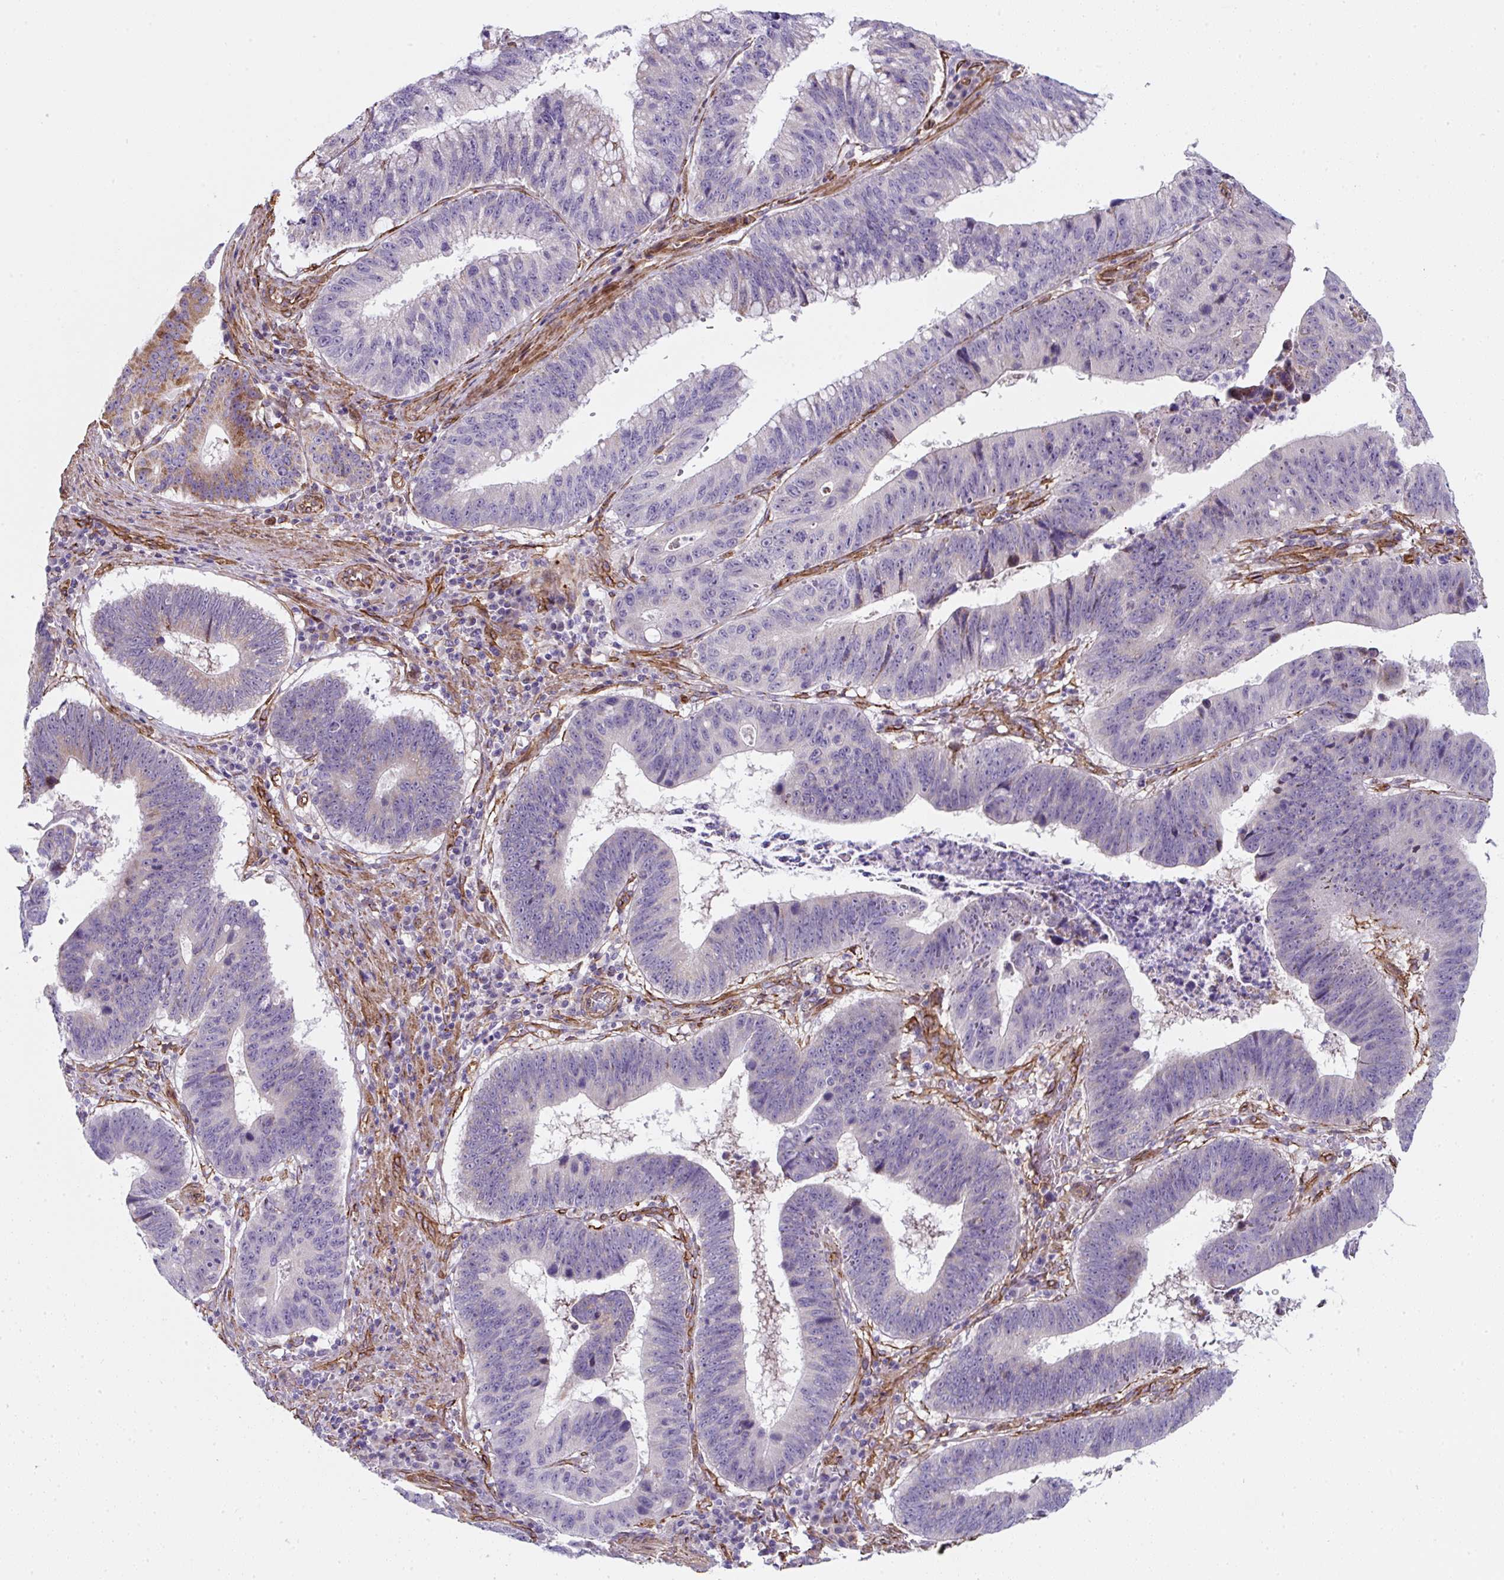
{"staining": {"intensity": "moderate", "quantity": "<25%", "location": "cytoplasmic/membranous"}, "tissue": "stomach cancer", "cell_type": "Tumor cells", "image_type": "cancer", "snomed": [{"axis": "morphology", "description": "Adenocarcinoma, NOS"}, {"axis": "topography", "description": "Stomach"}], "caption": "High-magnification brightfield microscopy of stomach adenocarcinoma stained with DAB (brown) and counterstained with hematoxylin (blue). tumor cells exhibit moderate cytoplasmic/membranous expression is seen in about<25% of cells.", "gene": "ANKUB1", "patient": {"sex": "male", "age": 59}}